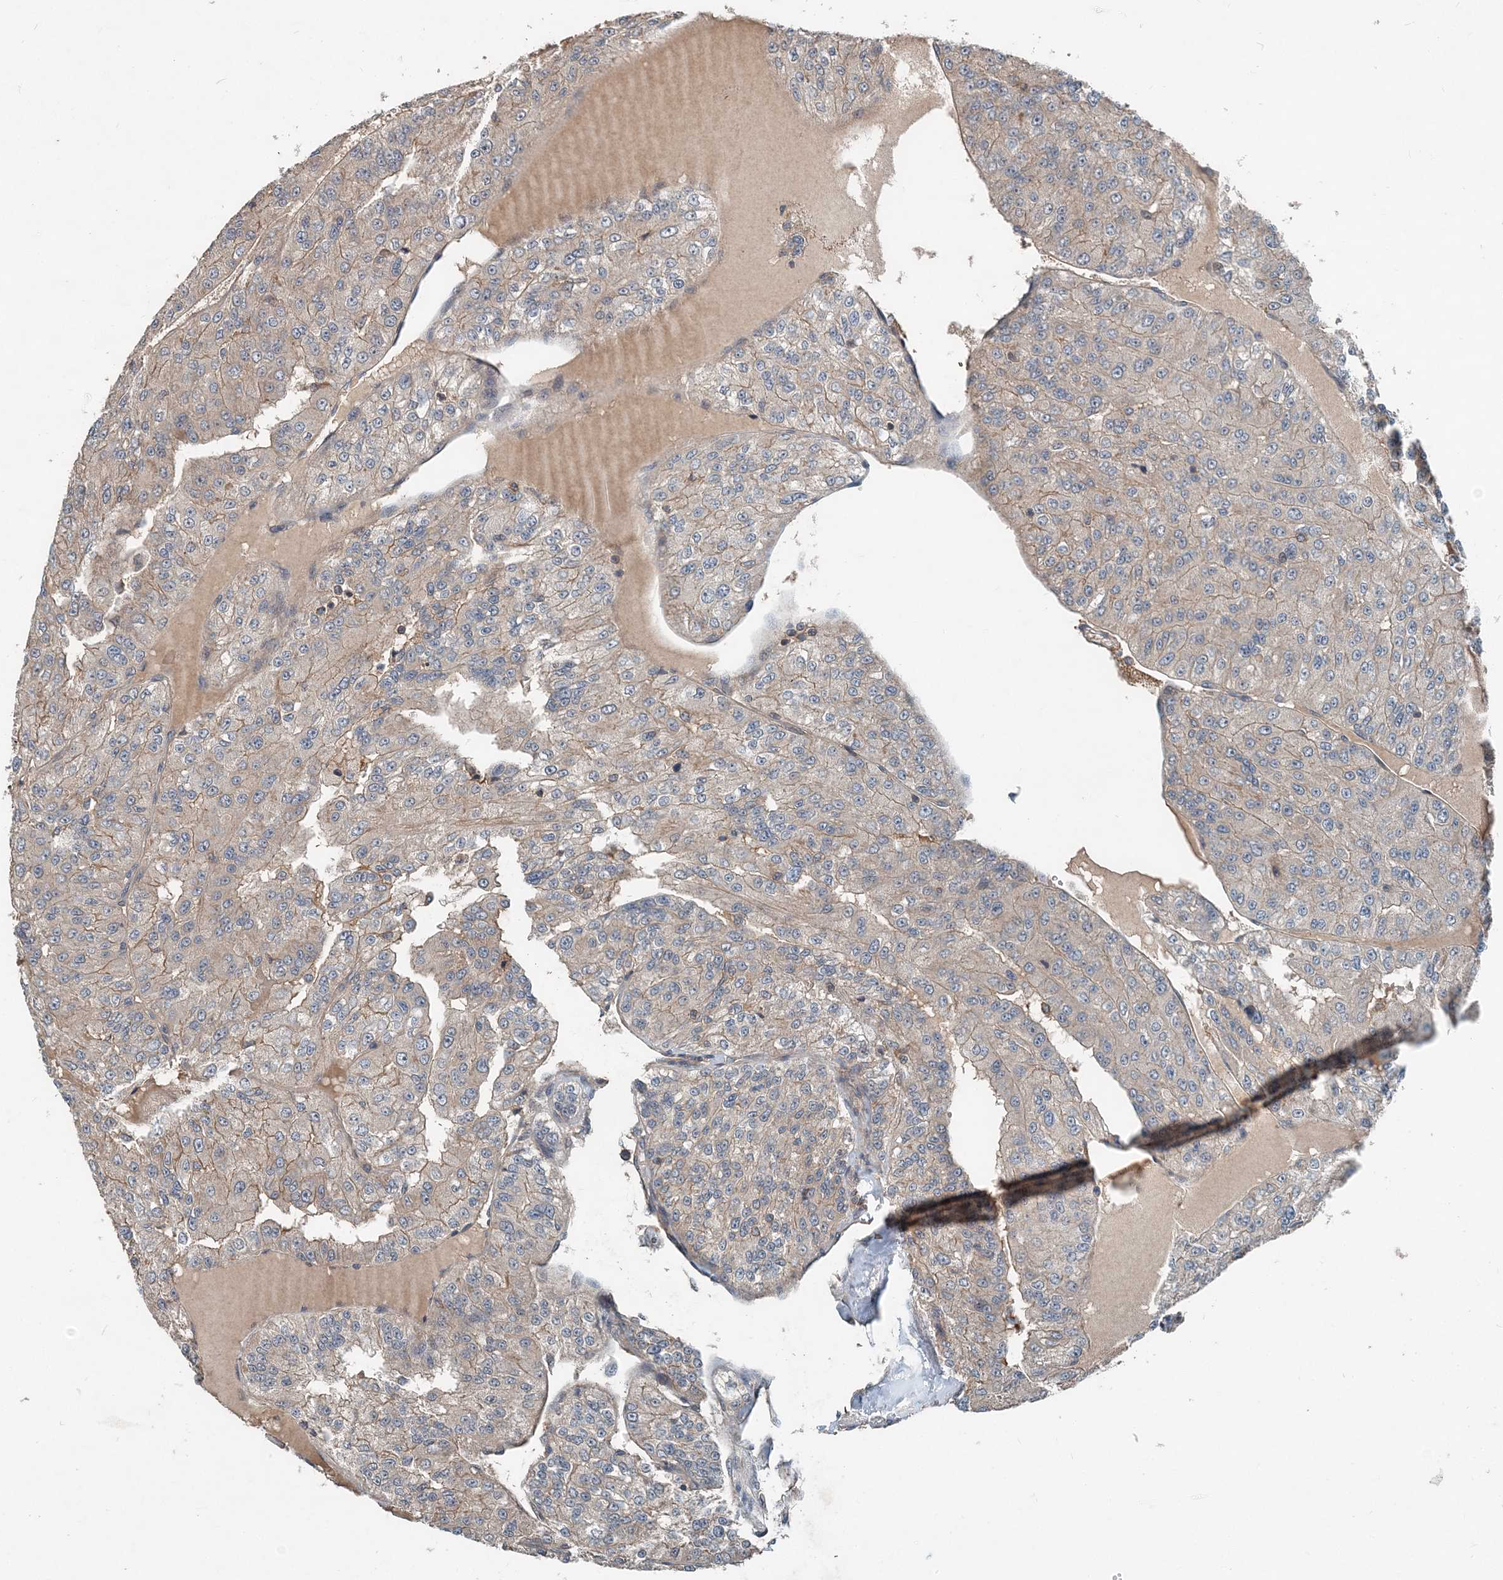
{"staining": {"intensity": "moderate", "quantity": "25%-75%", "location": "cytoplasmic/membranous"}, "tissue": "renal cancer", "cell_type": "Tumor cells", "image_type": "cancer", "snomed": [{"axis": "morphology", "description": "Adenocarcinoma, NOS"}, {"axis": "topography", "description": "Kidney"}], "caption": "This is an image of immunohistochemistry (IHC) staining of renal cancer (adenocarcinoma), which shows moderate positivity in the cytoplasmic/membranous of tumor cells.", "gene": "SMPD3", "patient": {"sex": "female", "age": 63}}